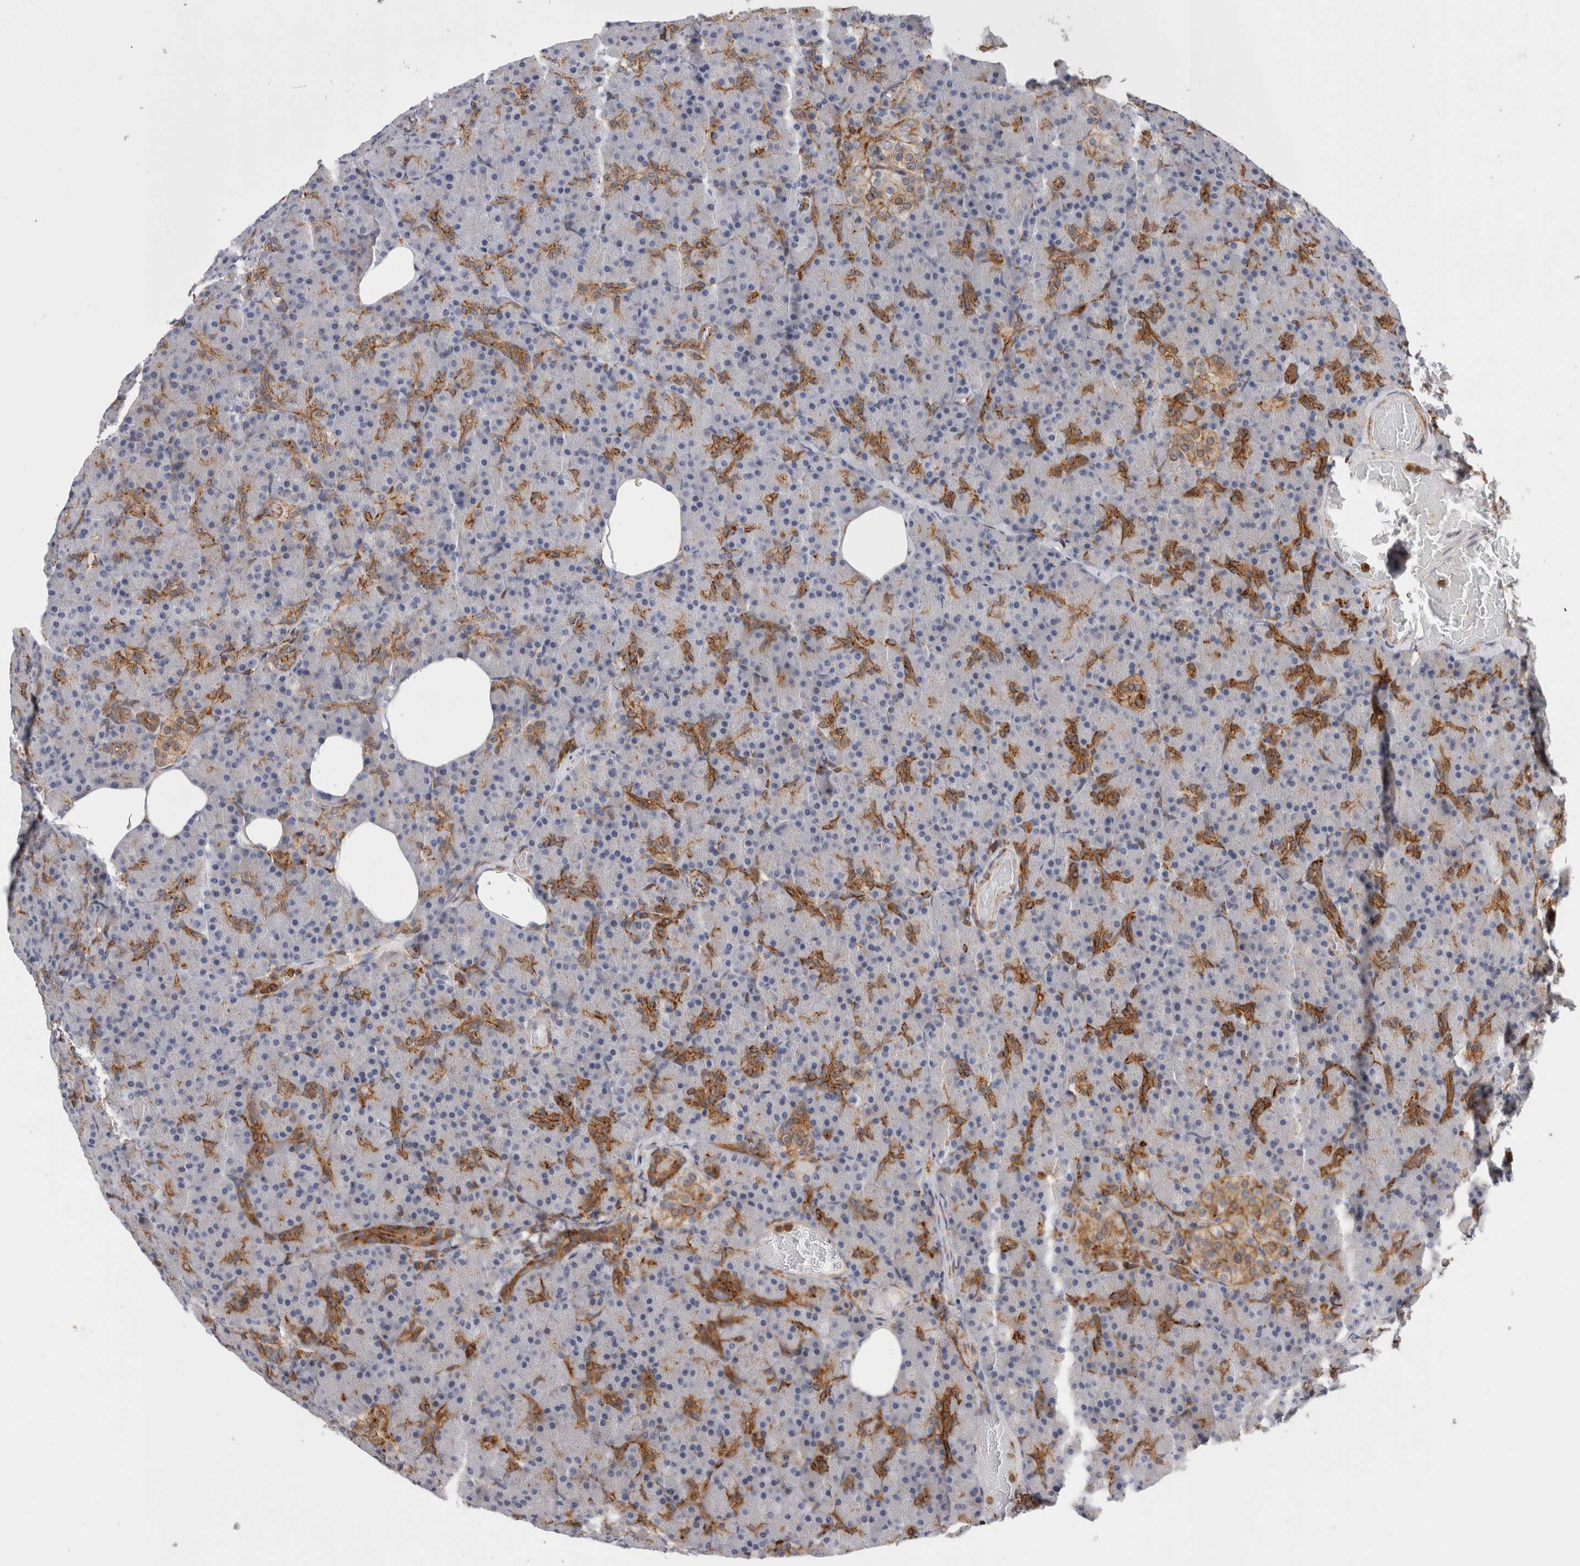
{"staining": {"intensity": "strong", "quantity": "<25%", "location": "cytoplasmic/membranous"}, "tissue": "pancreas", "cell_type": "Exocrine glandular cells", "image_type": "normal", "snomed": [{"axis": "morphology", "description": "Normal tissue, NOS"}, {"axis": "topography", "description": "Pancreas"}], "caption": "The image displays a brown stain indicating the presence of a protein in the cytoplasmic/membranous of exocrine glandular cells in pancreas. The protein of interest is shown in brown color, while the nuclei are stained blue.", "gene": "CCDC88B", "patient": {"sex": "female", "age": 43}}